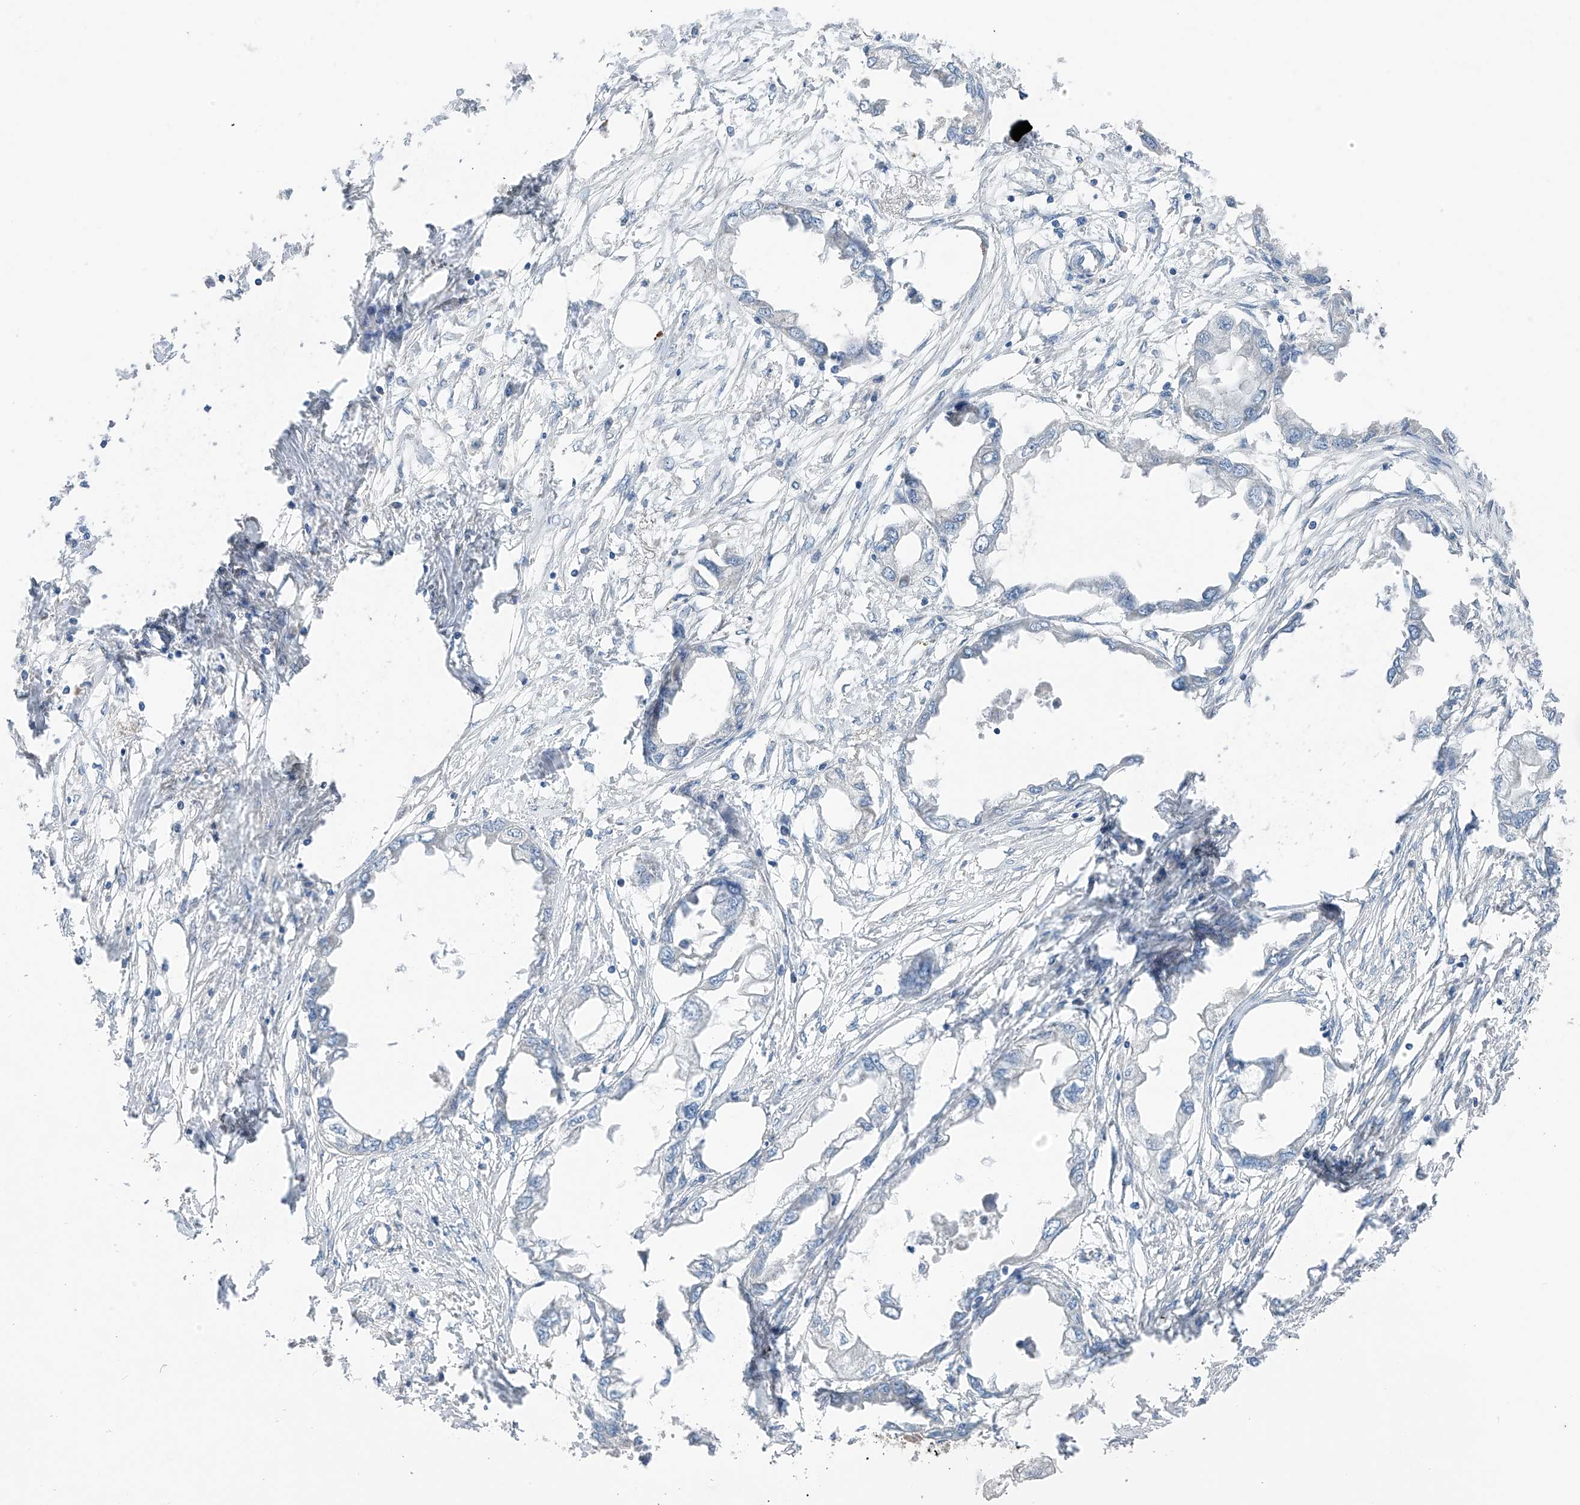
{"staining": {"intensity": "negative", "quantity": "none", "location": "none"}, "tissue": "endometrial cancer", "cell_type": "Tumor cells", "image_type": "cancer", "snomed": [{"axis": "morphology", "description": "Adenocarcinoma, NOS"}, {"axis": "morphology", "description": "Adenocarcinoma, metastatic, NOS"}, {"axis": "topography", "description": "Adipose tissue"}, {"axis": "topography", "description": "Endometrium"}], "caption": "The histopathology image exhibits no staining of tumor cells in endometrial cancer. (DAB immunohistochemistry, high magnification).", "gene": "GALNTL6", "patient": {"sex": "female", "age": 67}}